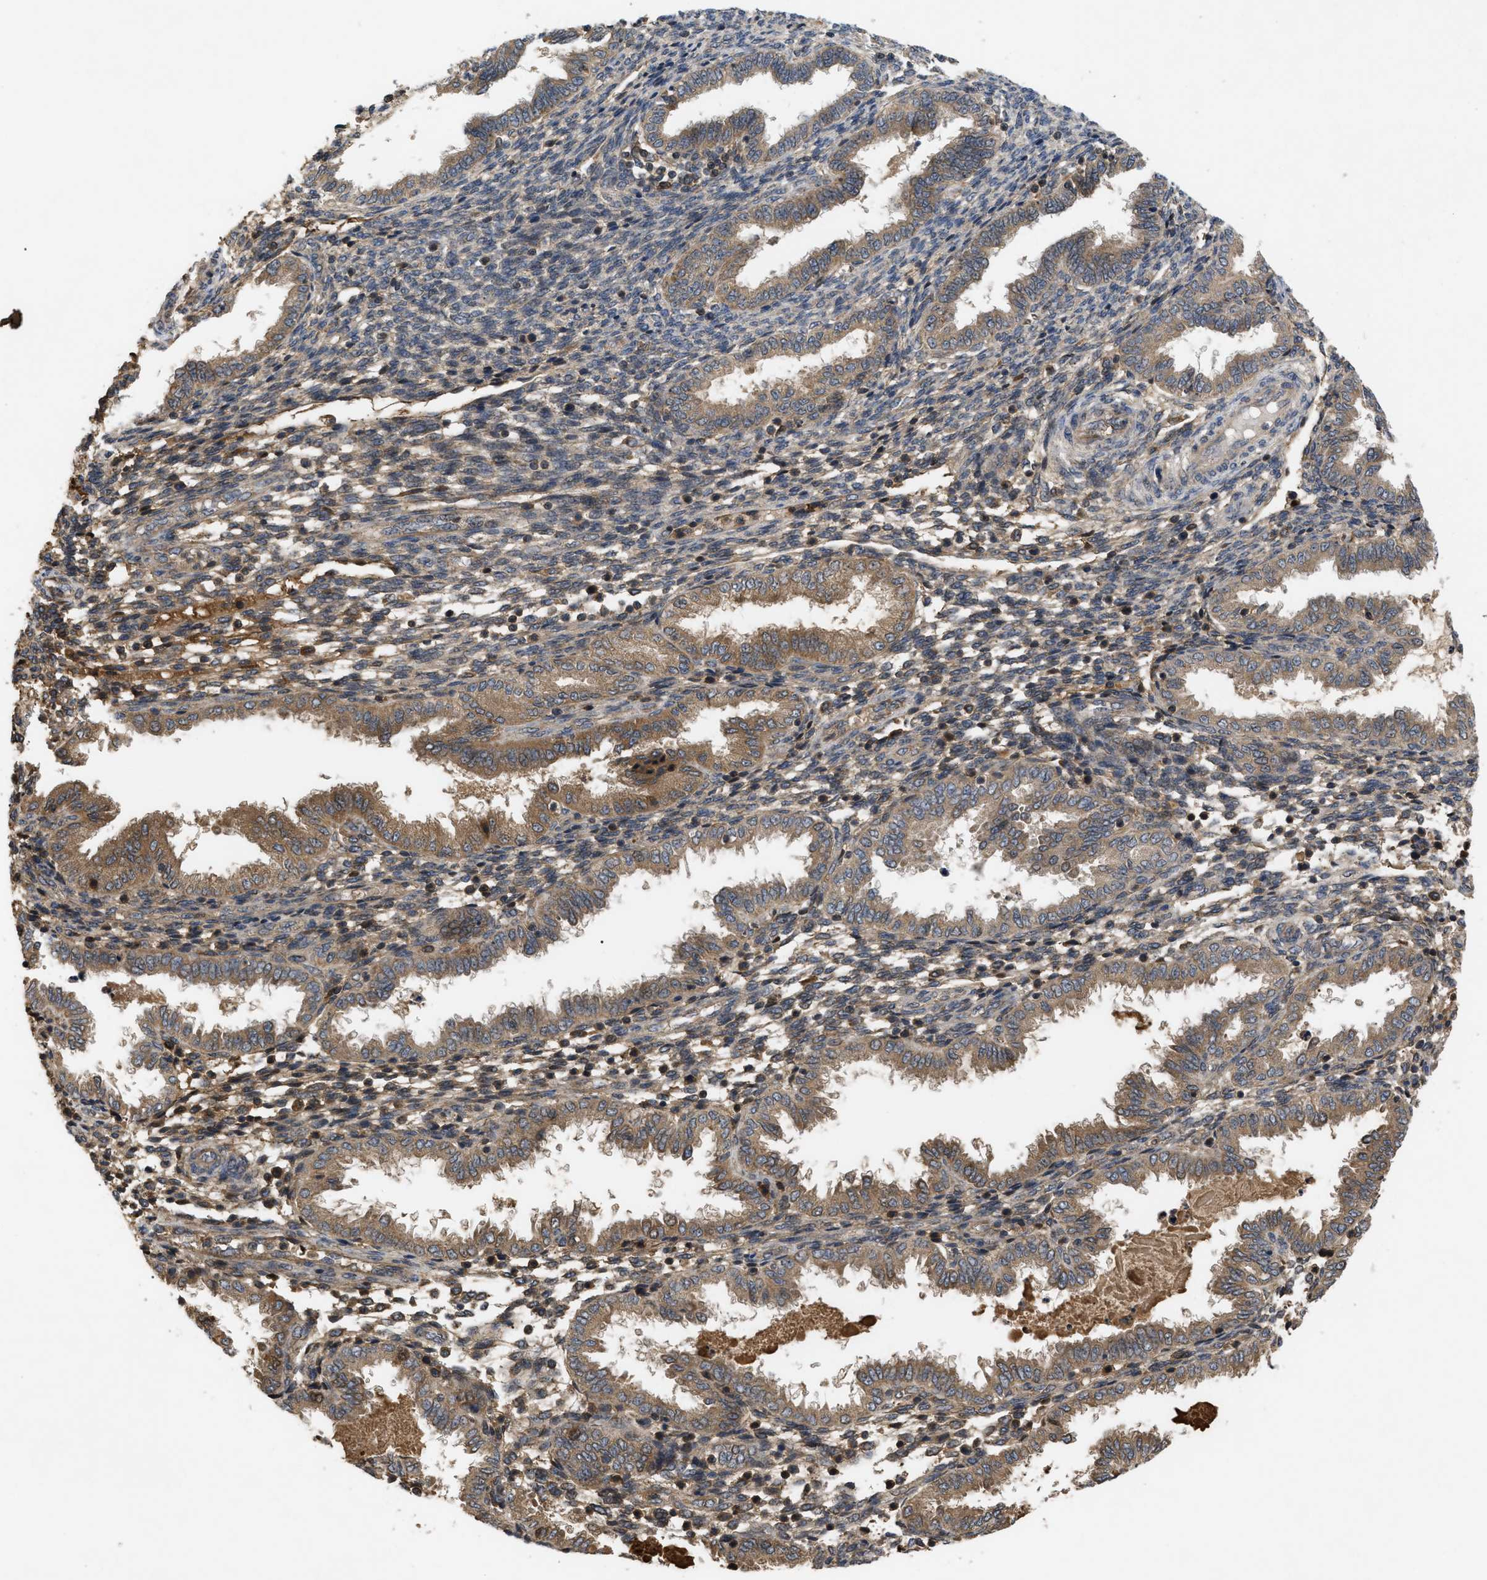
{"staining": {"intensity": "moderate", "quantity": ">75%", "location": "cytoplasmic/membranous"}, "tissue": "endometrium", "cell_type": "Cells in endometrial stroma", "image_type": "normal", "snomed": [{"axis": "morphology", "description": "Normal tissue, NOS"}, {"axis": "topography", "description": "Endometrium"}], "caption": "DAB (3,3'-diaminobenzidine) immunohistochemical staining of unremarkable human endometrium shows moderate cytoplasmic/membranous protein positivity in approximately >75% of cells in endometrial stroma.", "gene": "RAB2A", "patient": {"sex": "female", "age": 33}}